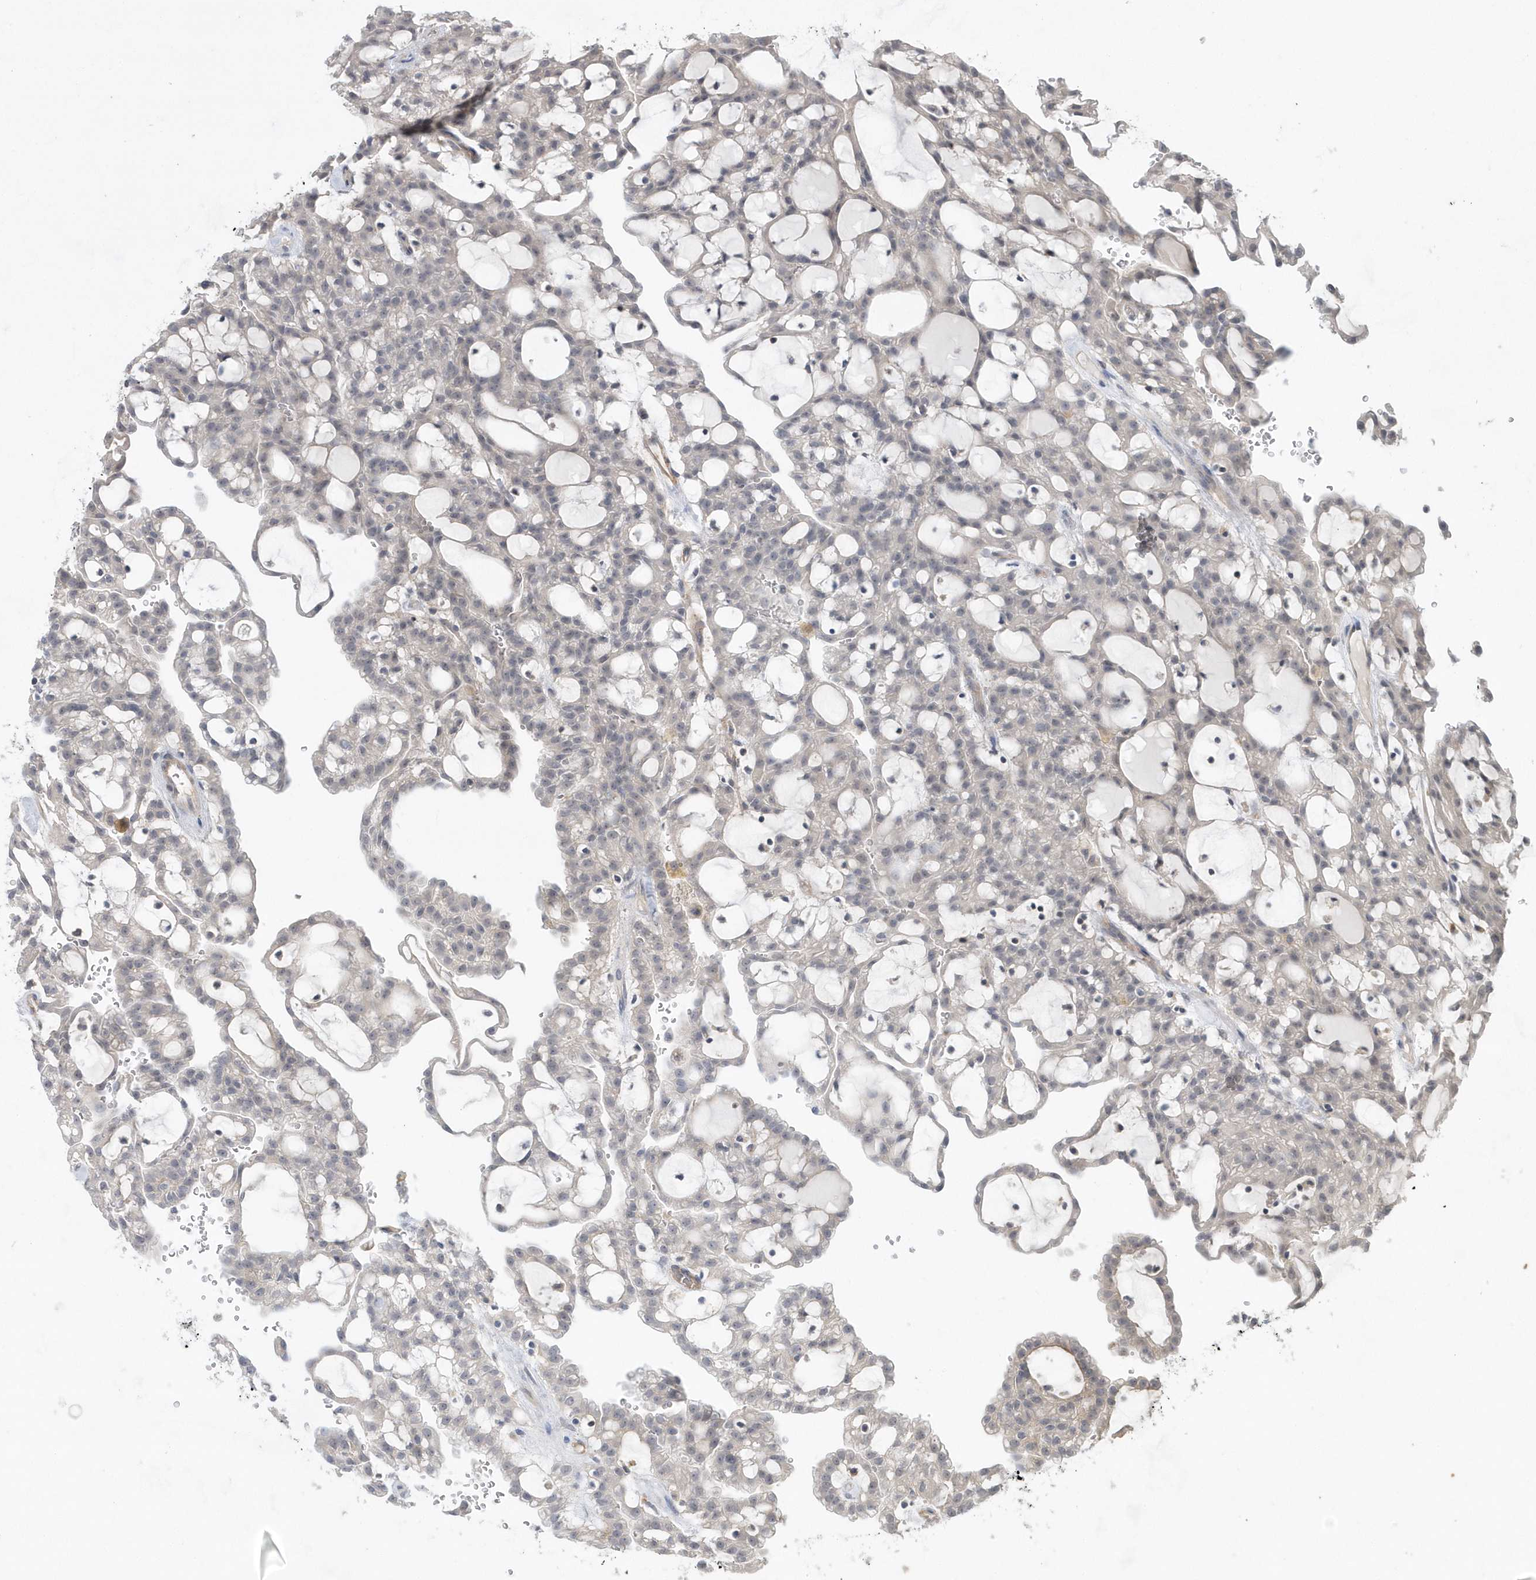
{"staining": {"intensity": "negative", "quantity": "none", "location": "none"}, "tissue": "renal cancer", "cell_type": "Tumor cells", "image_type": "cancer", "snomed": [{"axis": "morphology", "description": "Adenocarcinoma, NOS"}, {"axis": "topography", "description": "Kidney"}], "caption": "Tumor cells show no significant protein staining in renal adenocarcinoma.", "gene": "CRIP3", "patient": {"sex": "male", "age": 63}}